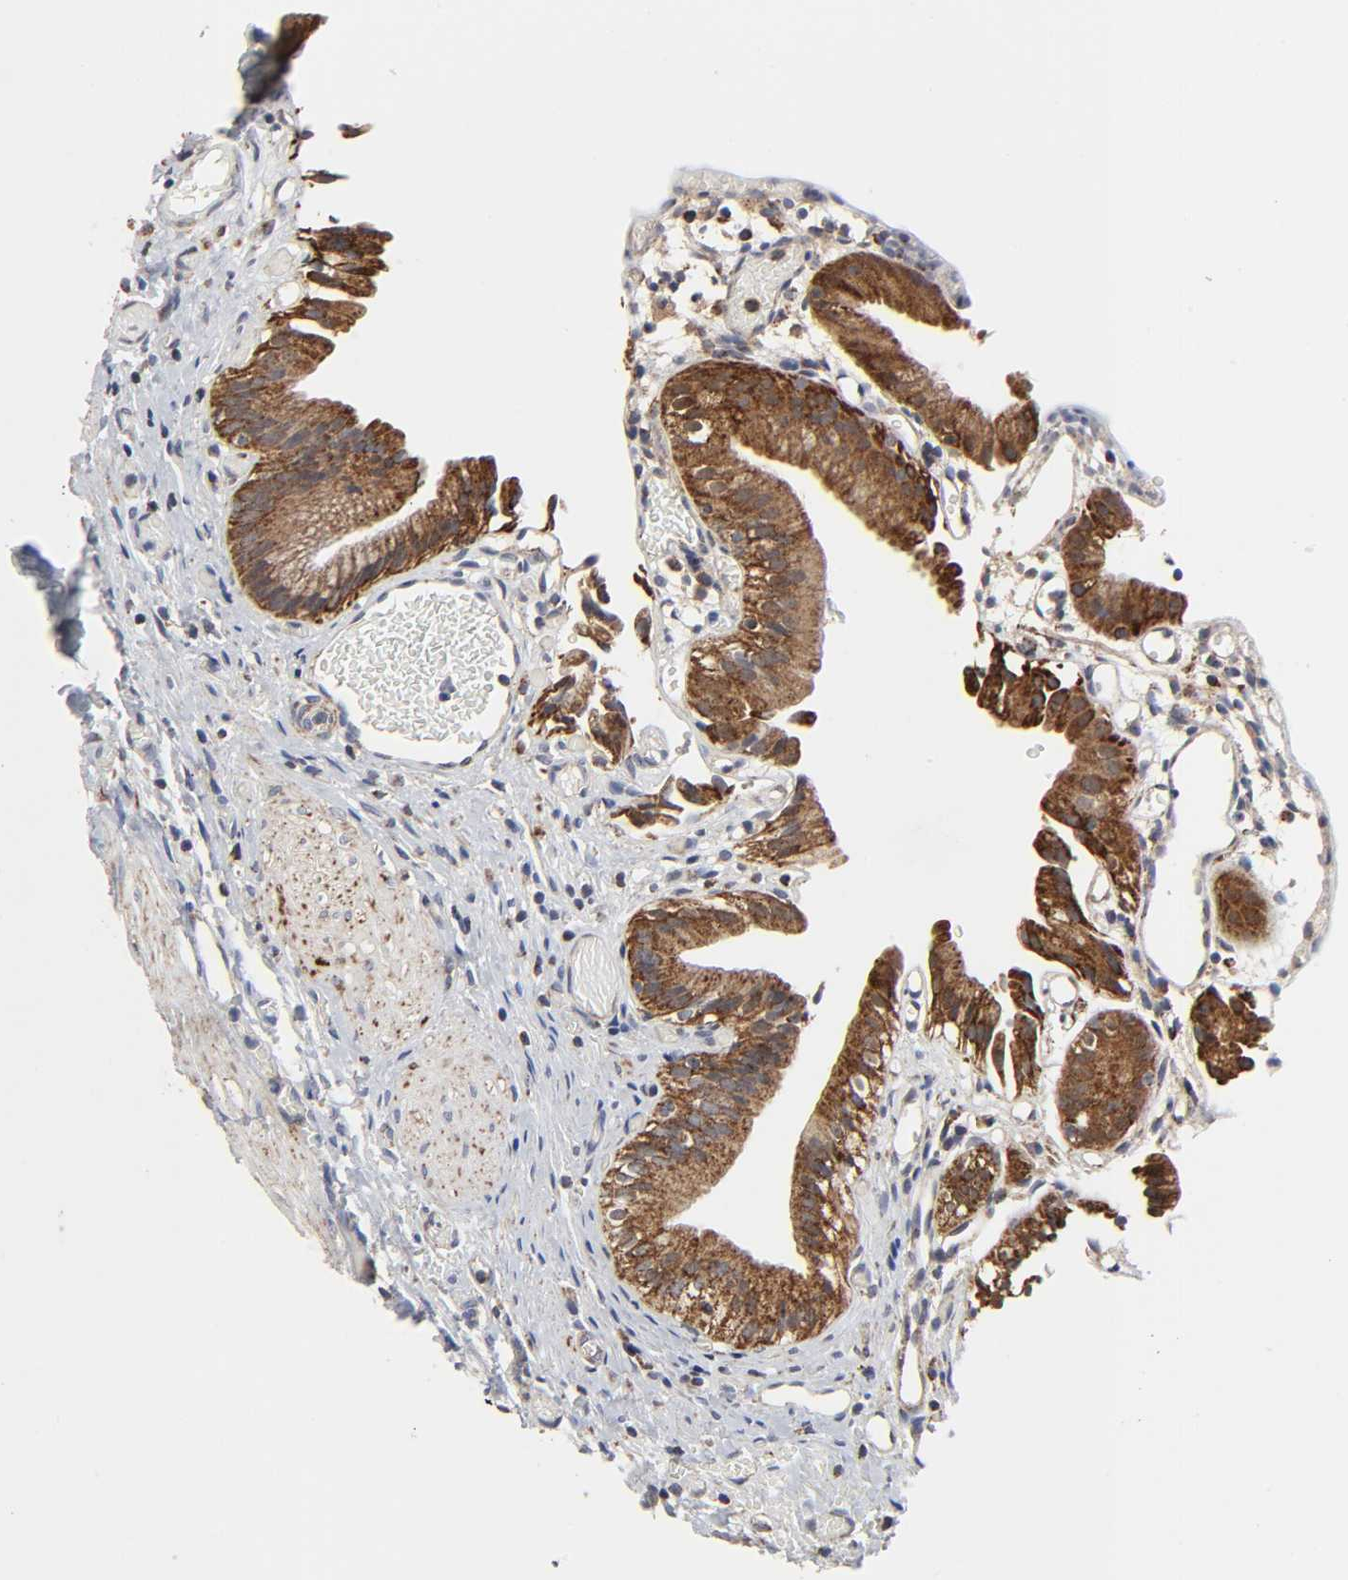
{"staining": {"intensity": "strong", "quantity": ">75%", "location": "cytoplasmic/membranous"}, "tissue": "gallbladder", "cell_type": "Glandular cells", "image_type": "normal", "snomed": [{"axis": "morphology", "description": "Normal tissue, NOS"}, {"axis": "topography", "description": "Gallbladder"}], "caption": "Immunohistochemistry (IHC) of unremarkable gallbladder displays high levels of strong cytoplasmic/membranous positivity in approximately >75% of glandular cells.", "gene": "COX6B1", "patient": {"sex": "male", "age": 65}}